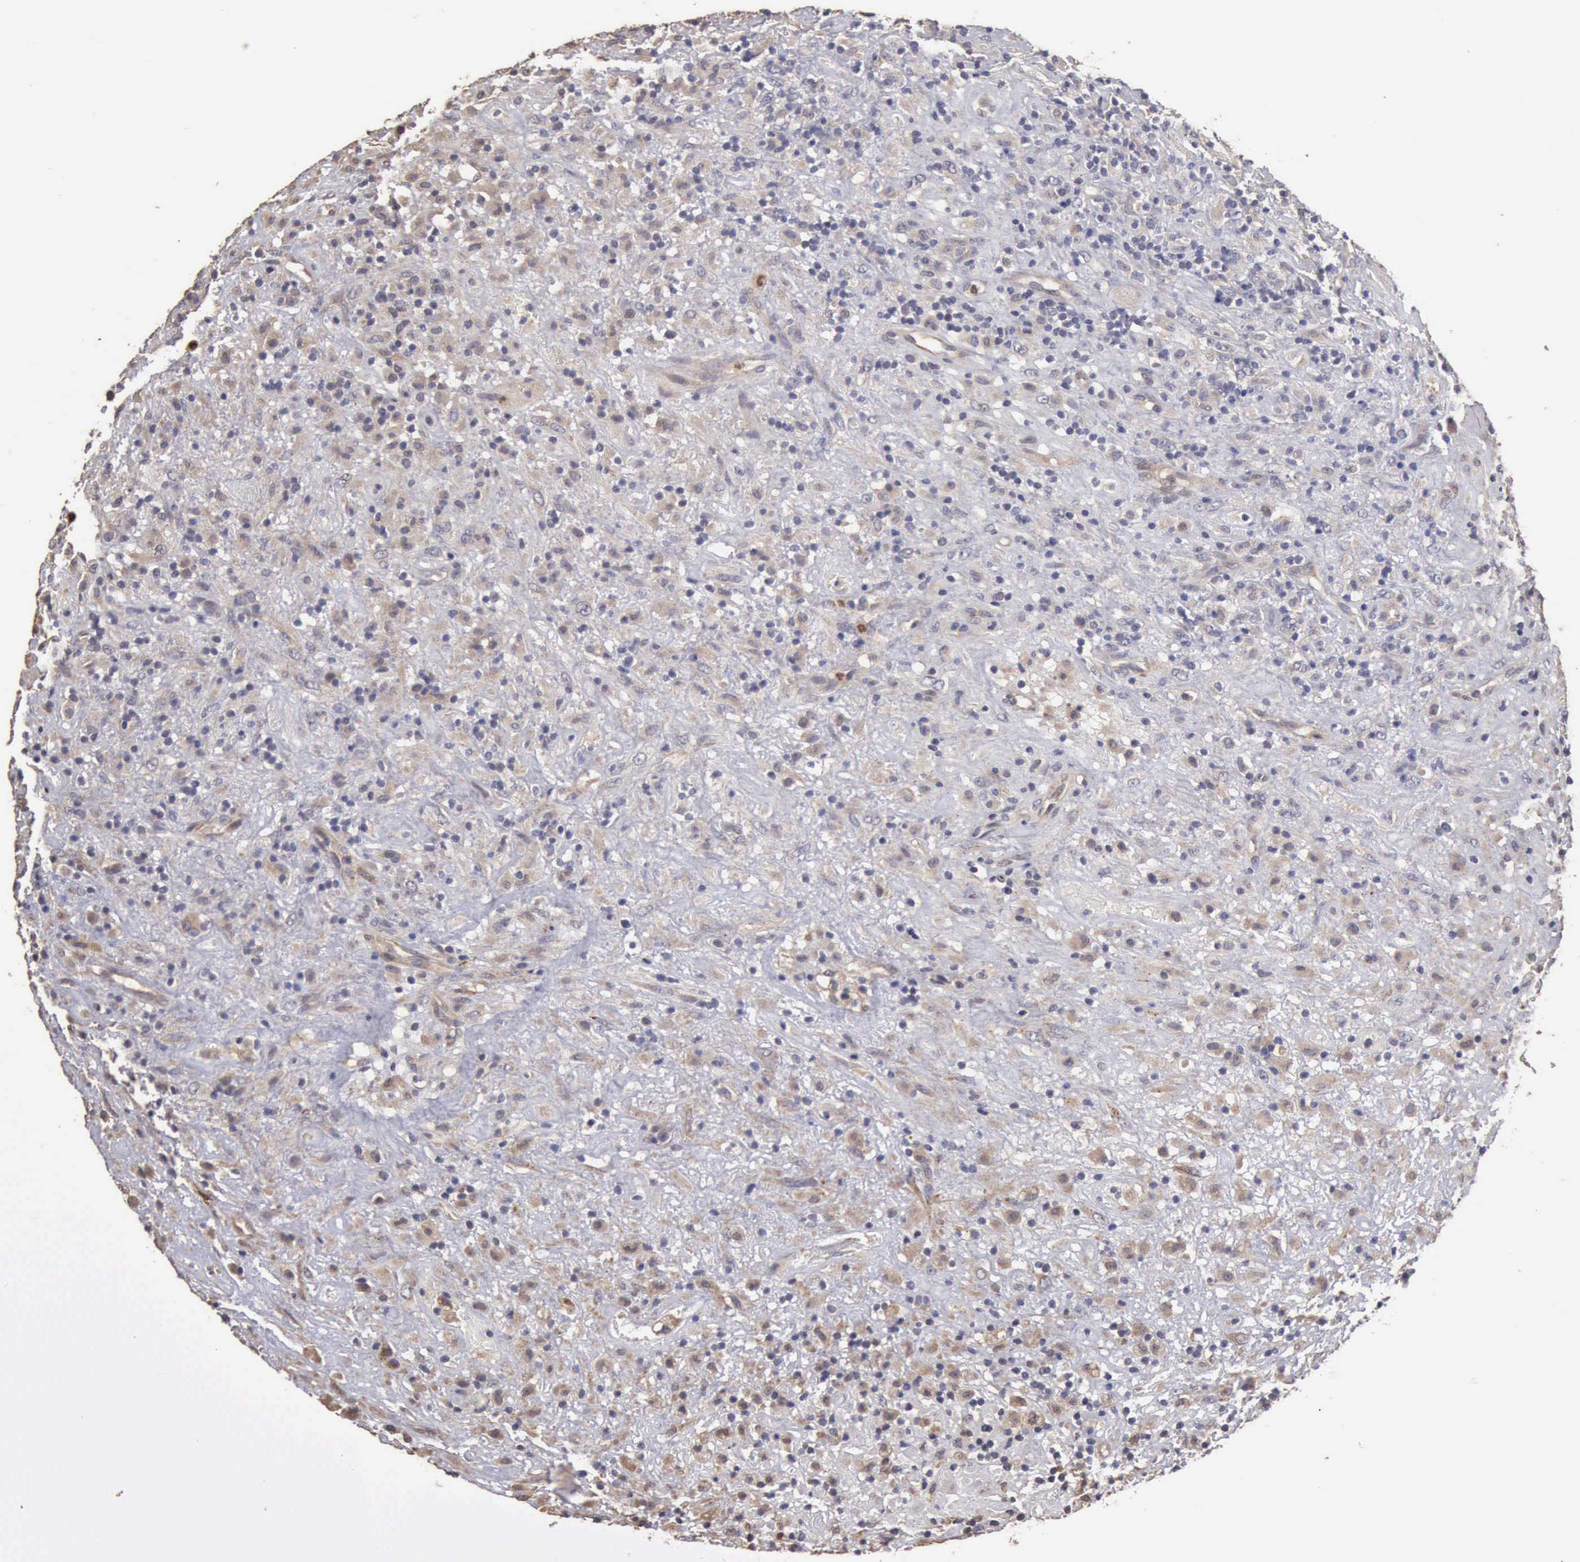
{"staining": {"intensity": "negative", "quantity": "none", "location": "none"}, "tissue": "lymphoma", "cell_type": "Tumor cells", "image_type": "cancer", "snomed": [{"axis": "morphology", "description": "Hodgkin's disease, NOS"}, {"axis": "topography", "description": "Lymph node"}], "caption": "Immunohistochemistry (IHC) of lymphoma demonstrates no positivity in tumor cells.", "gene": "BMX", "patient": {"sex": "male", "age": 46}}